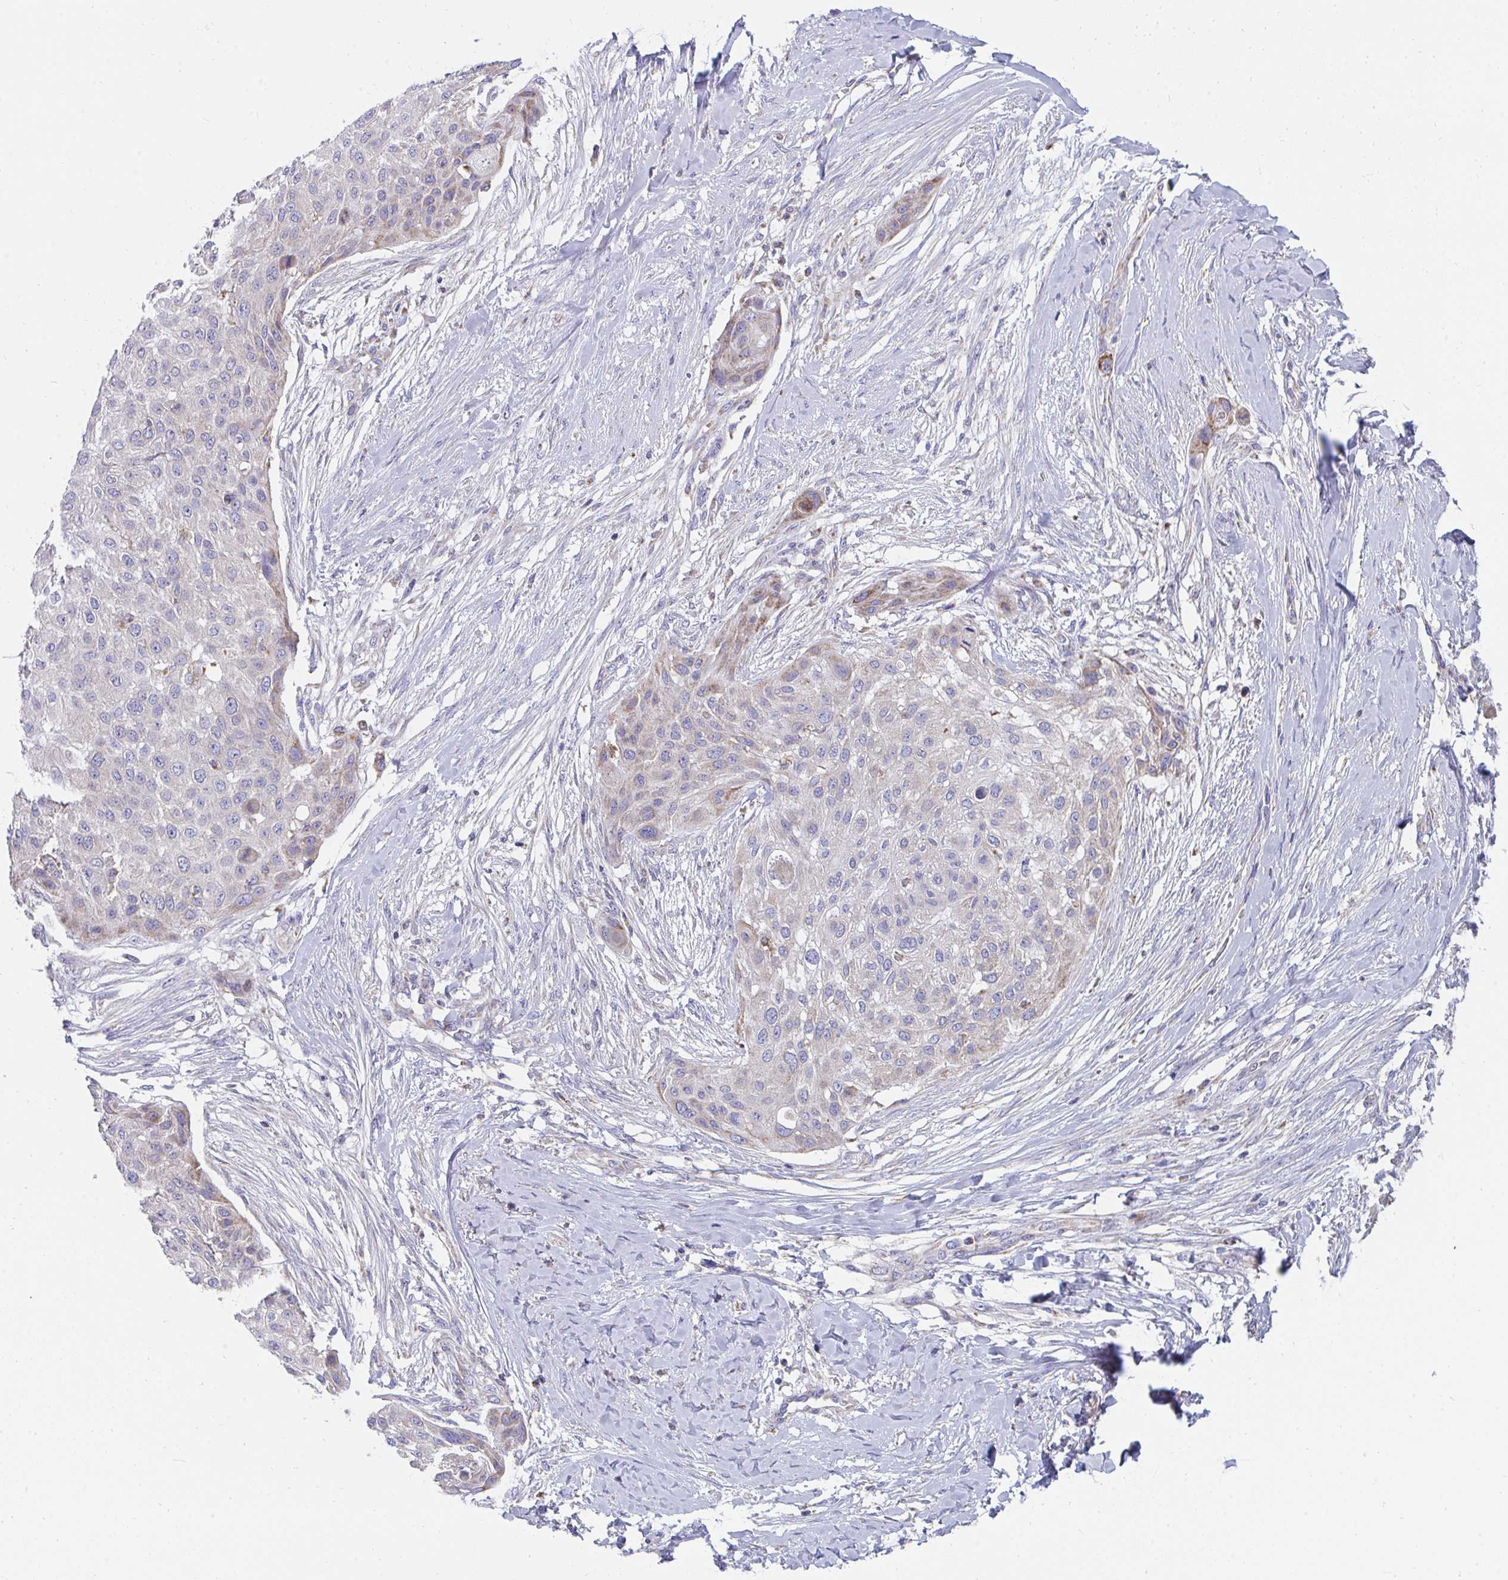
{"staining": {"intensity": "weak", "quantity": "<25%", "location": "cytoplasmic/membranous"}, "tissue": "skin cancer", "cell_type": "Tumor cells", "image_type": "cancer", "snomed": [{"axis": "morphology", "description": "Squamous cell carcinoma, NOS"}, {"axis": "topography", "description": "Skin"}], "caption": "Tumor cells are negative for brown protein staining in skin cancer.", "gene": "PC", "patient": {"sex": "female", "age": 87}}